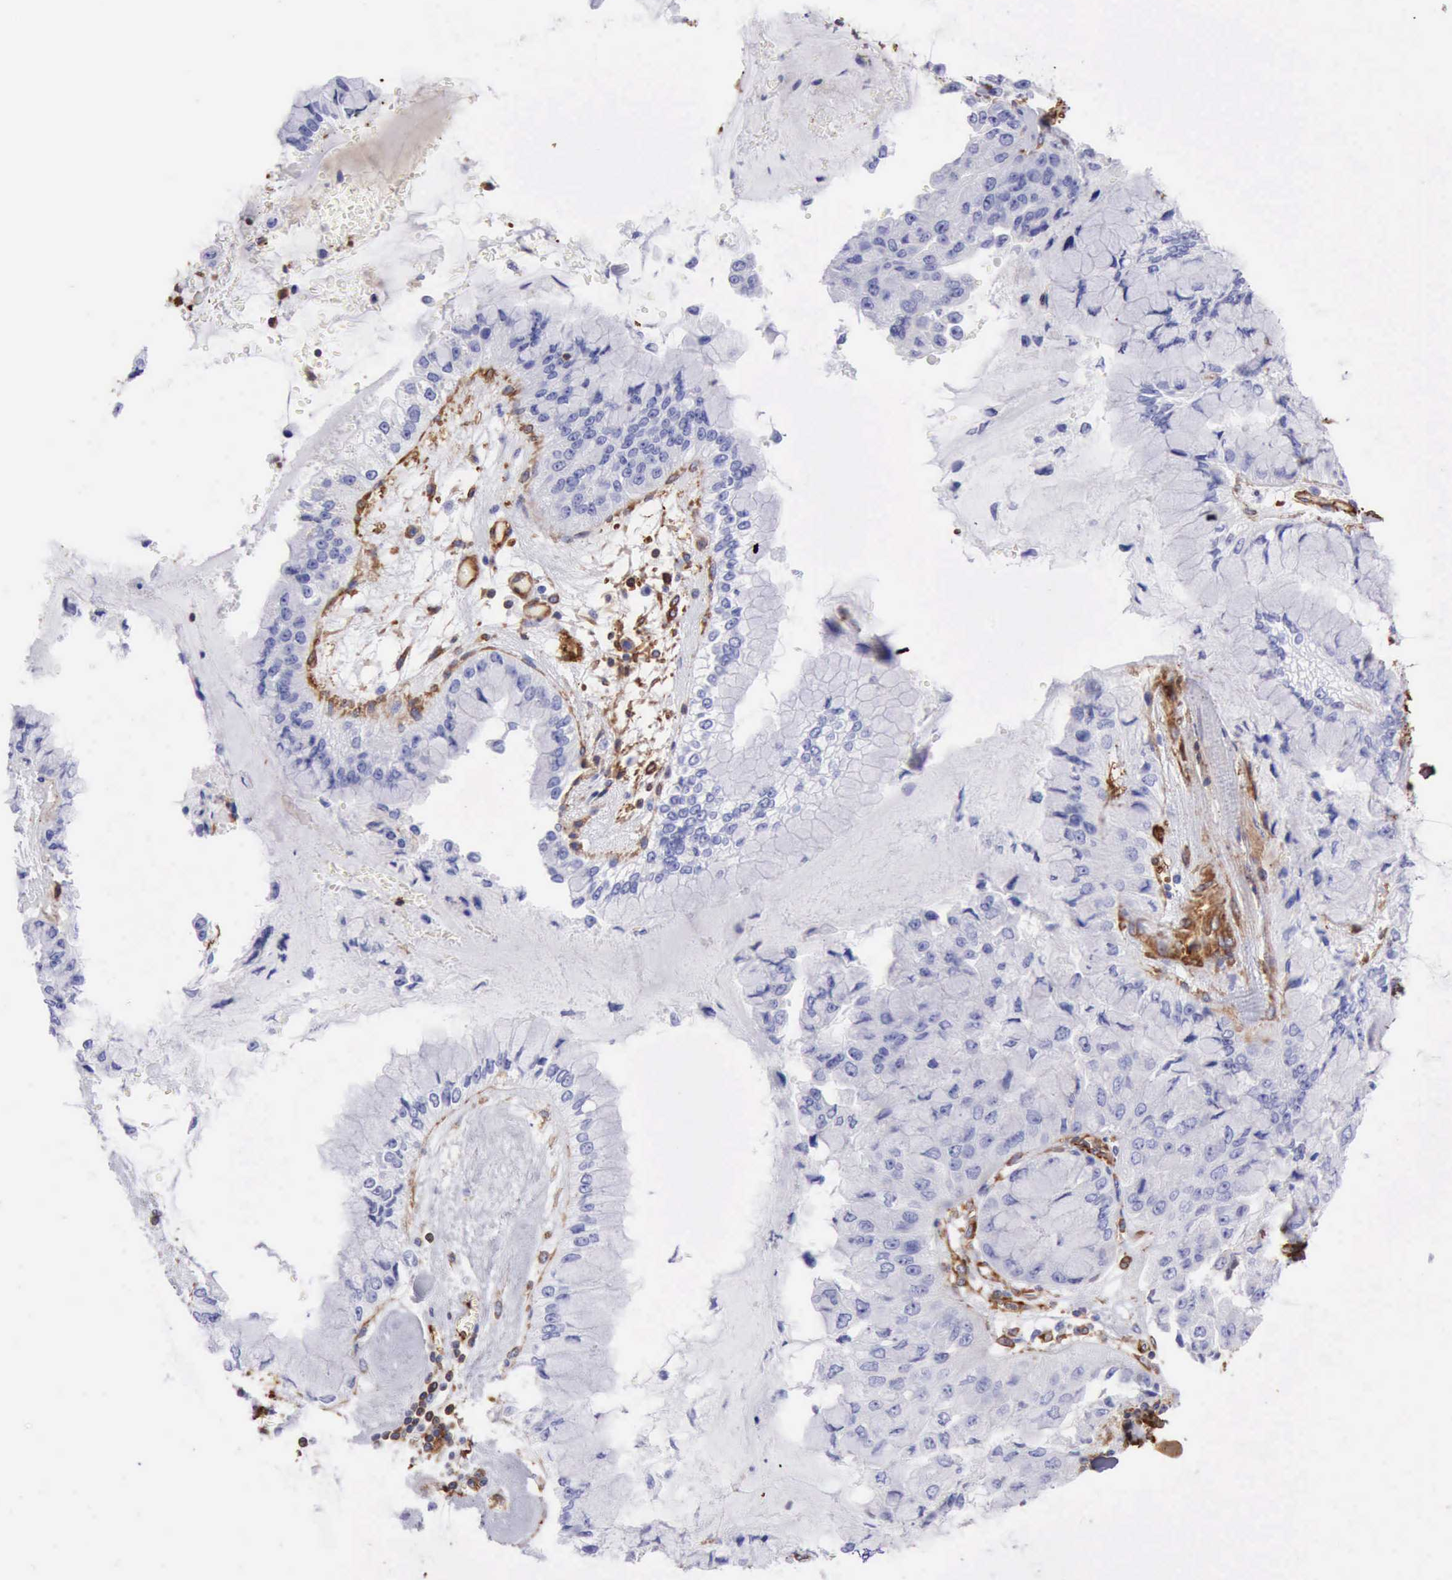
{"staining": {"intensity": "negative", "quantity": "none", "location": "none"}, "tissue": "liver cancer", "cell_type": "Tumor cells", "image_type": "cancer", "snomed": [{"axis": "morphology", "description": "Cholangiocarcinoma"}, {"axis": "topography", "description": "Liver"}], "caption": "A histopathology image of human cholangiocarcinoma (liver) is negative for staining in tumor cells.", "gene": "FLNA", "patient": {"sex": "female", "age": 79}}